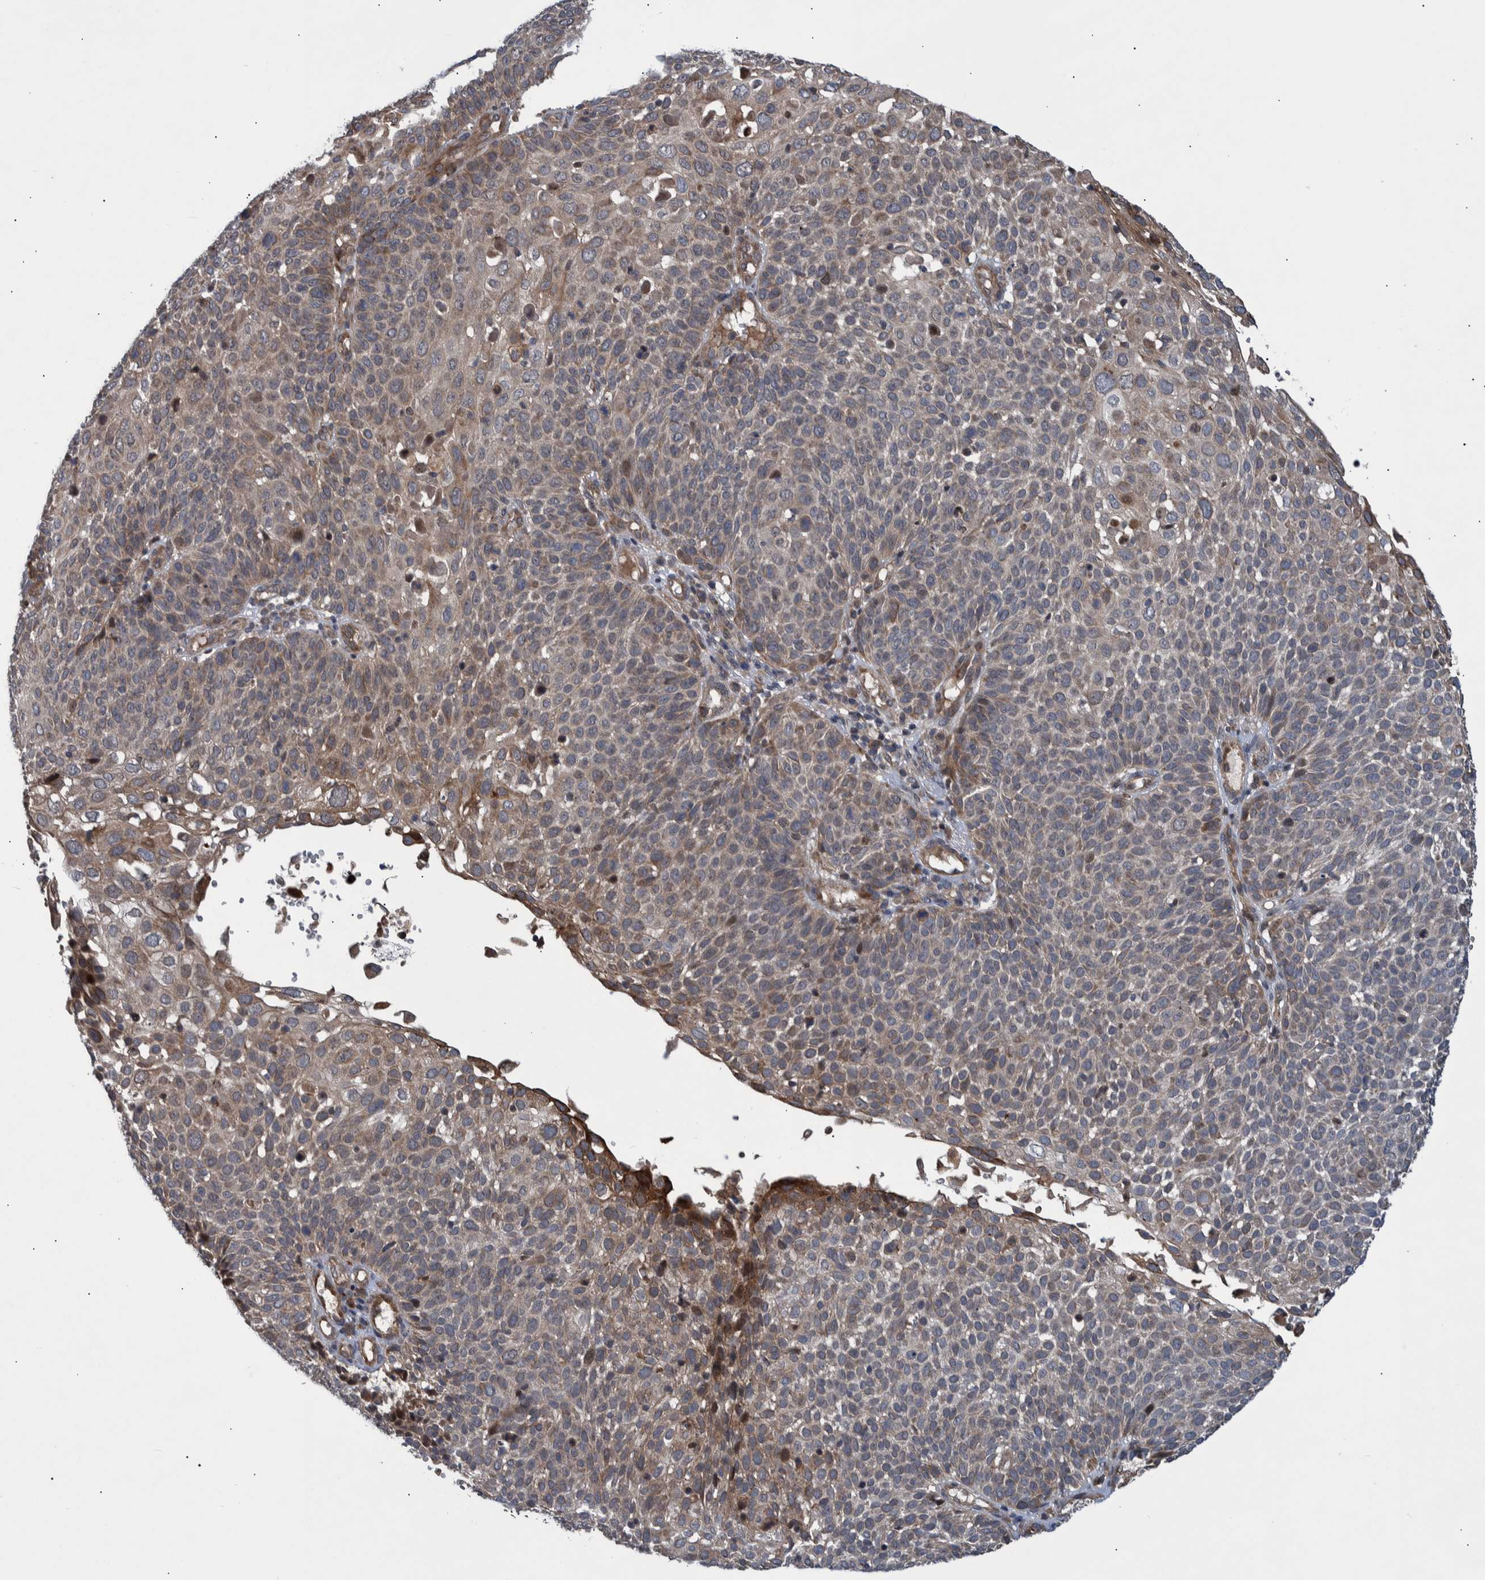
{"staining": {"intensity": "weak", "quantity": ">75%", "location": "cytoplasmic/membranous"}, "tissue": "cervical cancer", "cell_type": "Tumor cells", "image_type": "cancer", "snomed": [{"axis": "morphology", "description": "Squamous cell carcinoma, NOS"}, {"axis": "topography", "description": "Cervix"}], "caption": "A micrograph of human cervical cancer (squamous cell carcinoma) stained for a protein reveals weak cytoplasmic/membranous brown staining in tumor cells.", "gene": "B3GNTL1", "patient": {"sex": "female", "age": 74}}